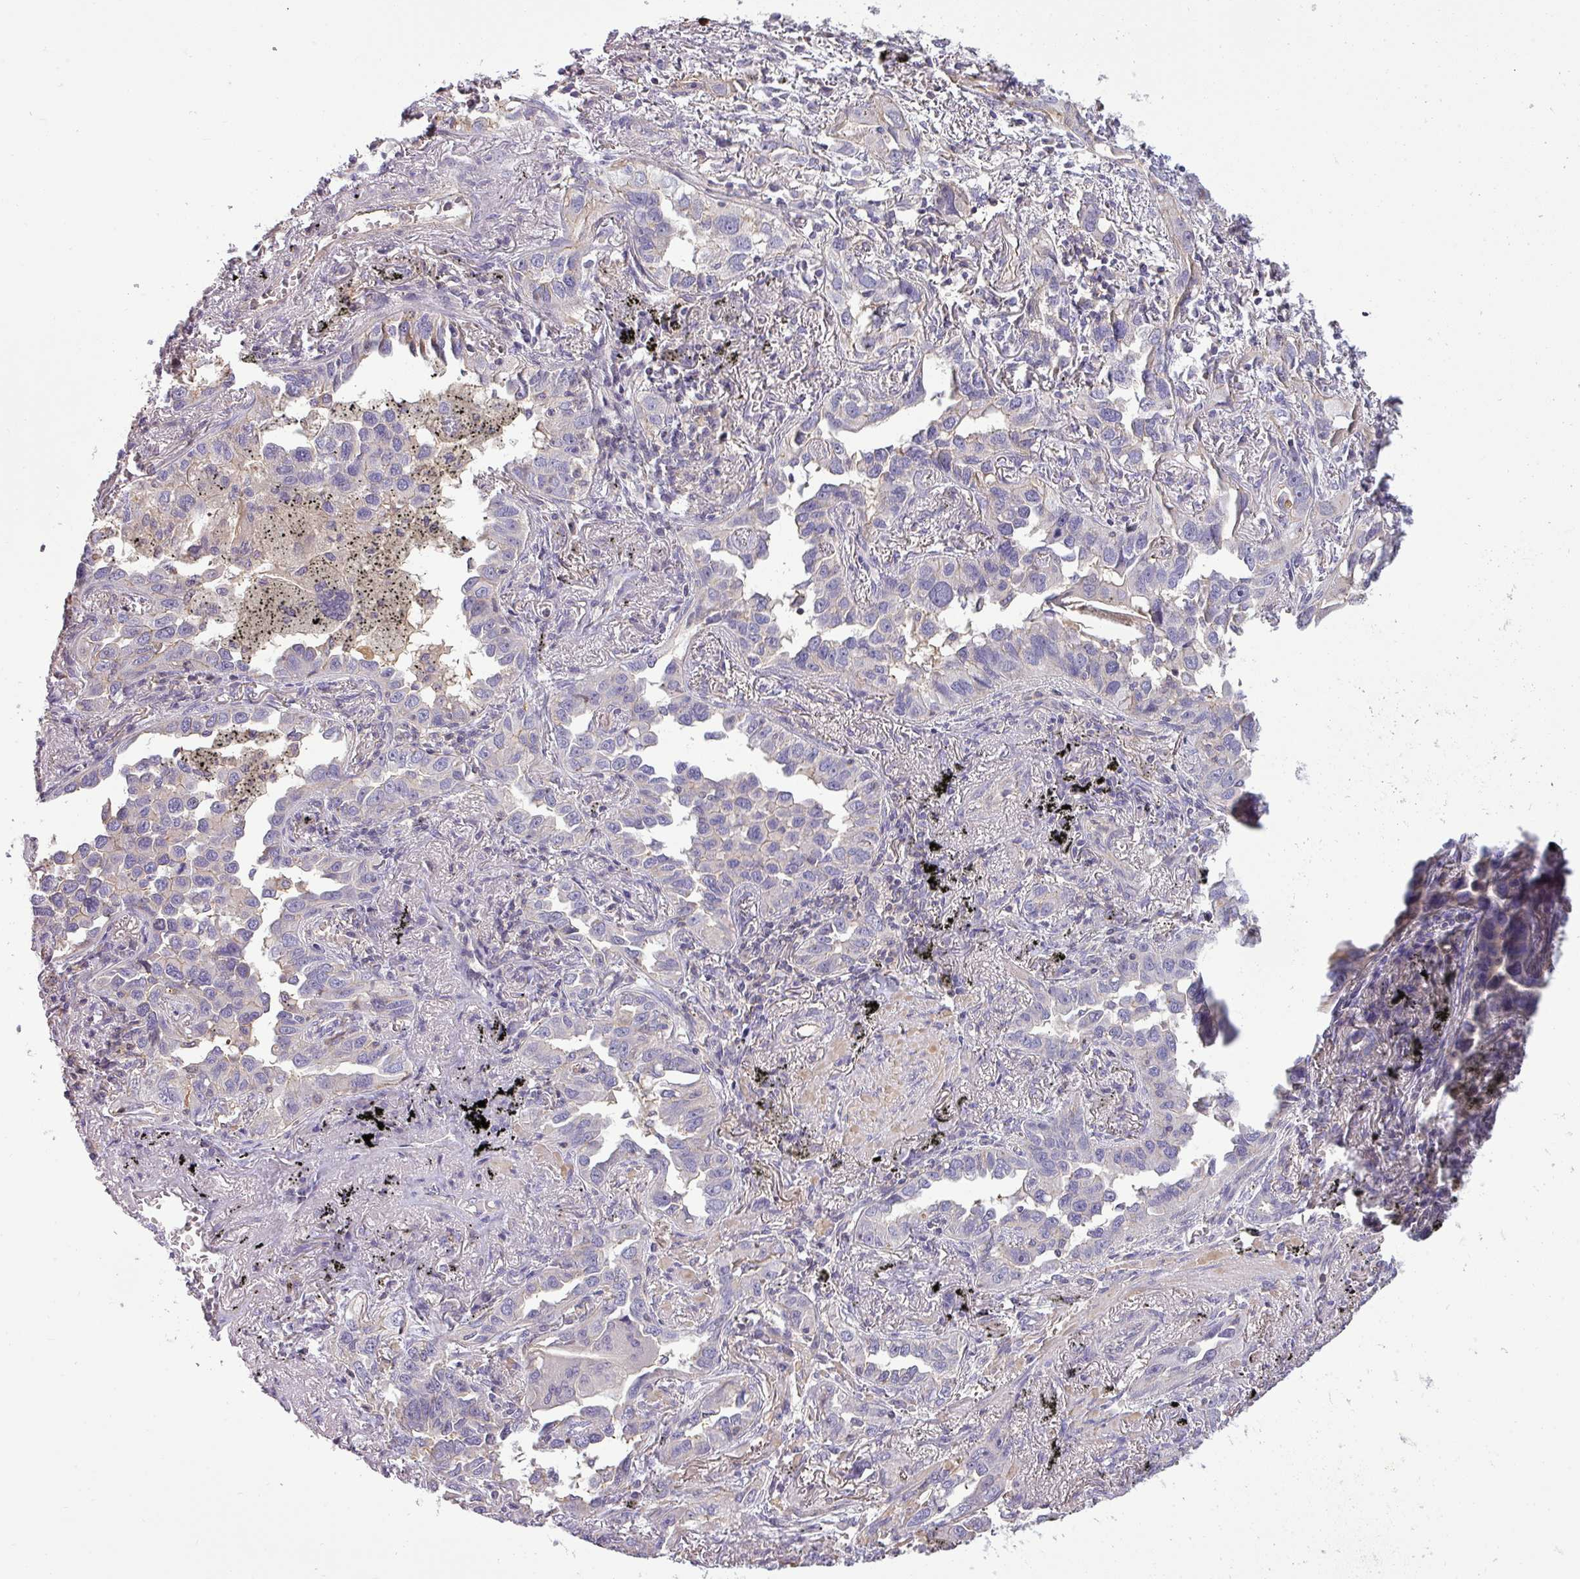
{"staining": {"intensity": "negative", "quantity": "none", "location": "none"}, "tissue": "lung cancer", "cell_type": "Tumor cells", "image_type": "cancer", "snomed": [{"axis": "morphology", "description": "Adenocarcinoma, NOS"}, {"axis": "topography", "description": "Lung"}], "caption": "Tumor cells show no significant staining in adenocarcinoma (lung).", "gene": "ZNF835", "patient": {"sex": "male", "age": 67}}